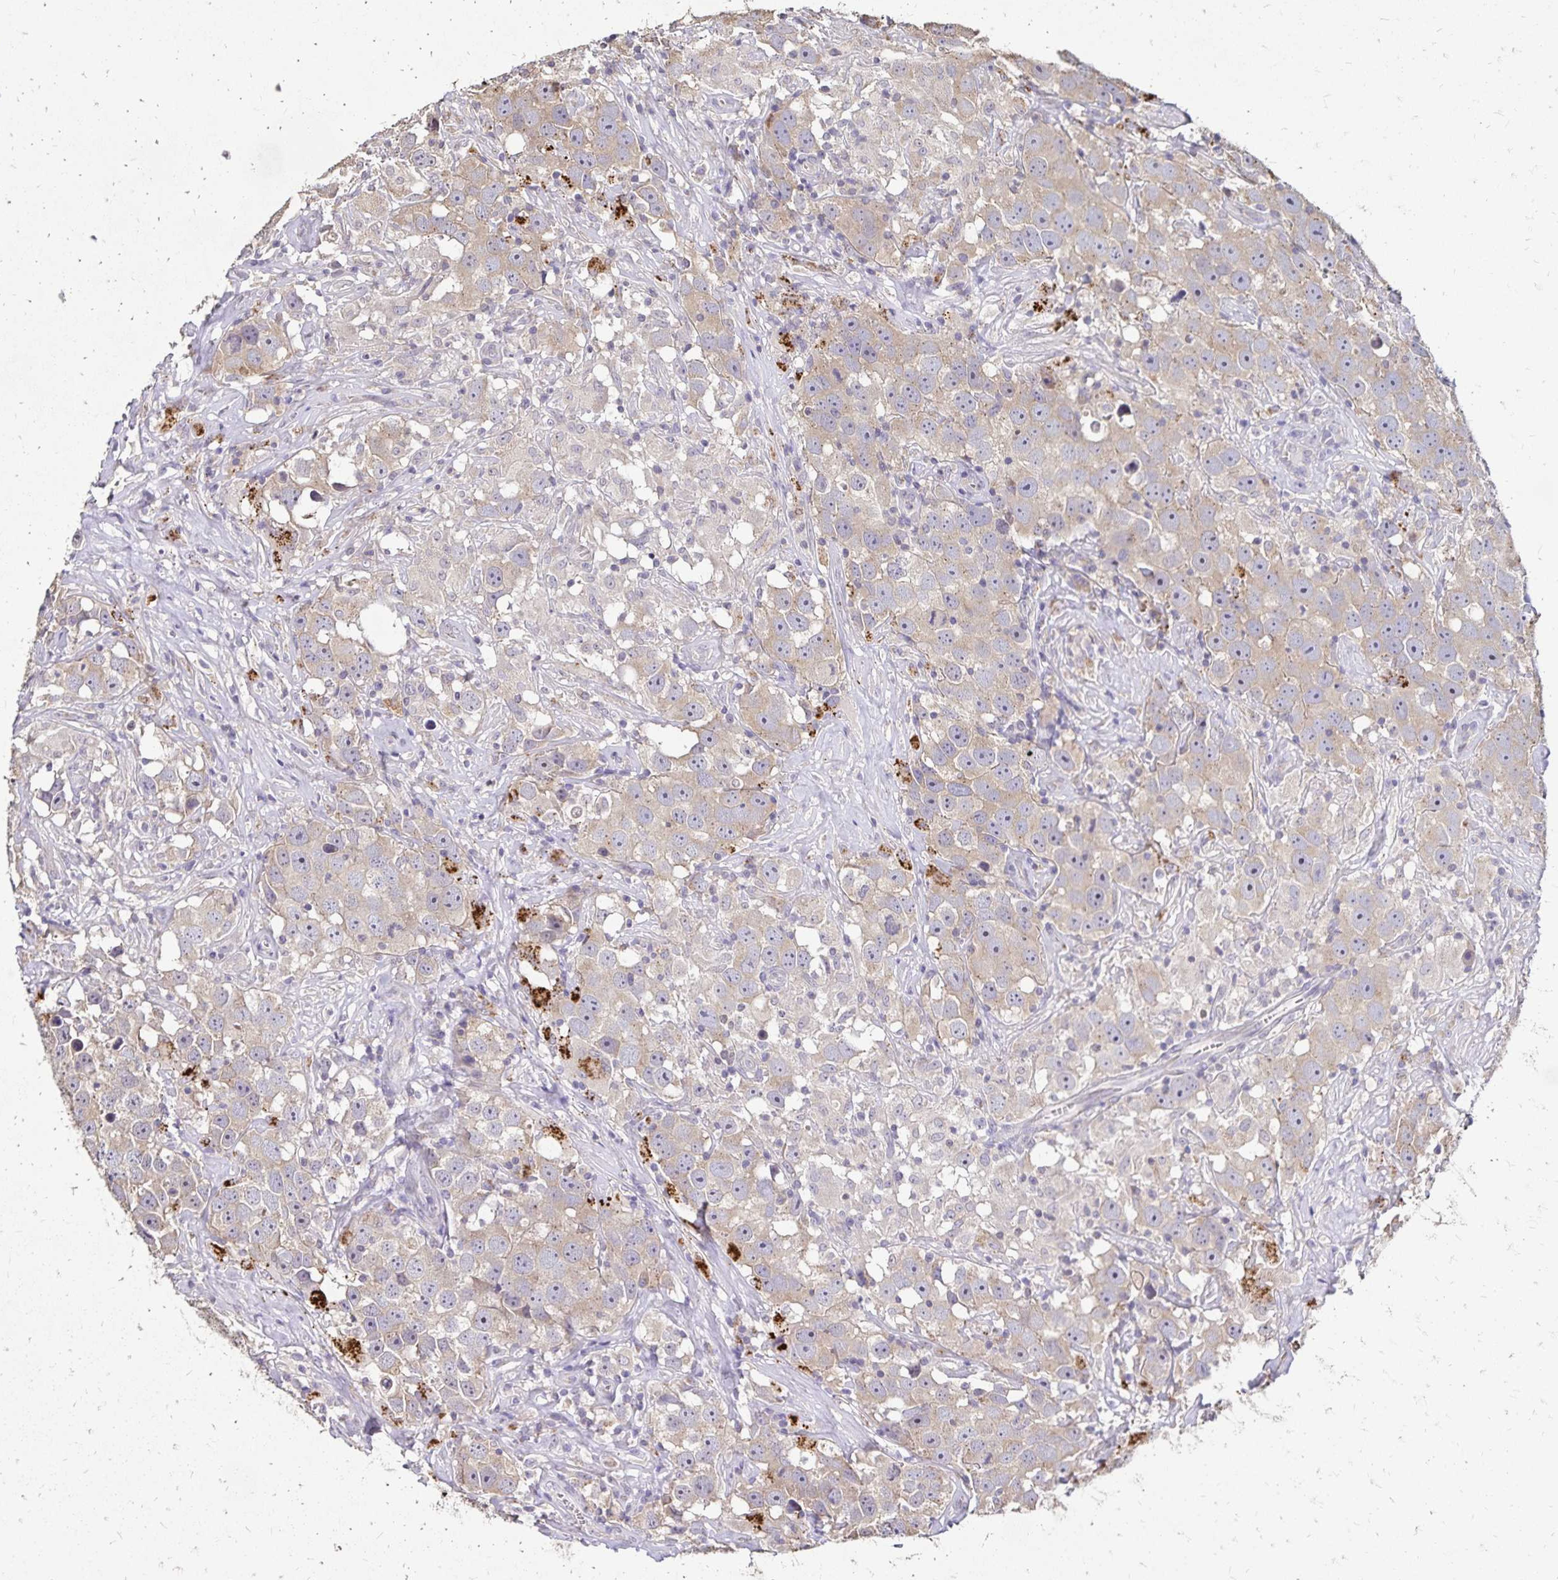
{"staining": {"intensity": "weak", "quantity": "25%-75%", "location": "cytoplasmic/membranous"}, "tissue": "testis cancer", "cell_type": "Tumor cells", "image_type": "cancer", "snomed": [{"axis": "morphology", "description": "Seminoma, NOS"}, {"axis": "topography", "description": "Testis"}], "caption": "DAB (3,3'-diaminobenzidine) immunohistochemical staining of testis seminoma displays weak cytoplasmic/membranous protein expression in about 25%-75% of tumor cells.", "gene": "EMC10", "patient": {"sex": "male", "age": 49}}